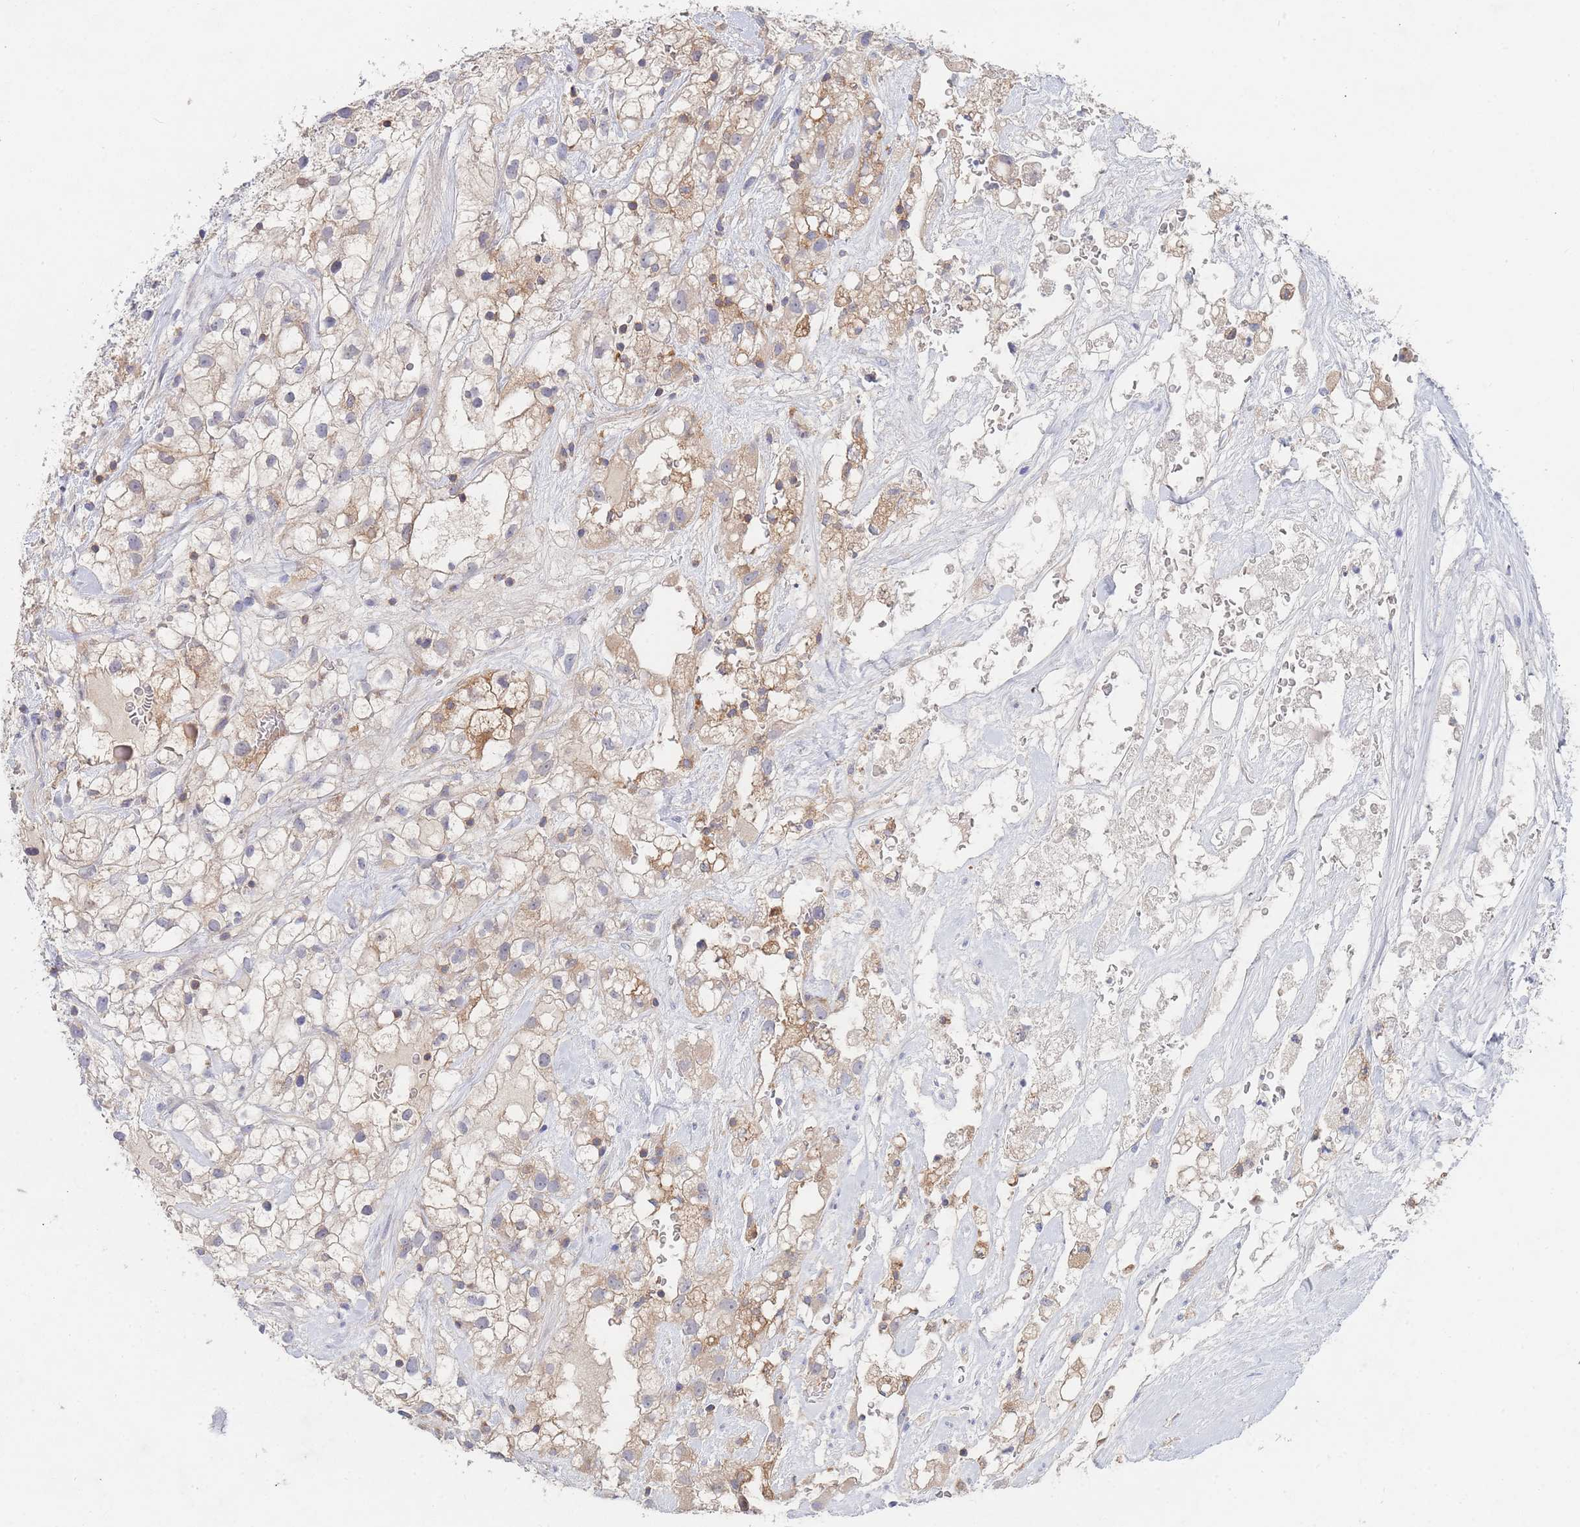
{"staining": {"intensity": "moderate", "quantity": "25%-75%", "location": "cytoplasmic/membranous"}, "tissue": "renal cancer", "cell_type": "Tumor cells", "image_type": "cancer", "snomed": [{"axis": "morphology", "description": "Adenocarcinoma, NOS"}, {"axis": "topography", "description": "Kidney"}], "caption": "Moderate cytoplasmic/membranous positivity is present in approximately 25%-75% of tumor cells in renal cancer (adenocarcinoma).", "gene": "PPP6C", "patient": {"sex": "male", "age": 59}}